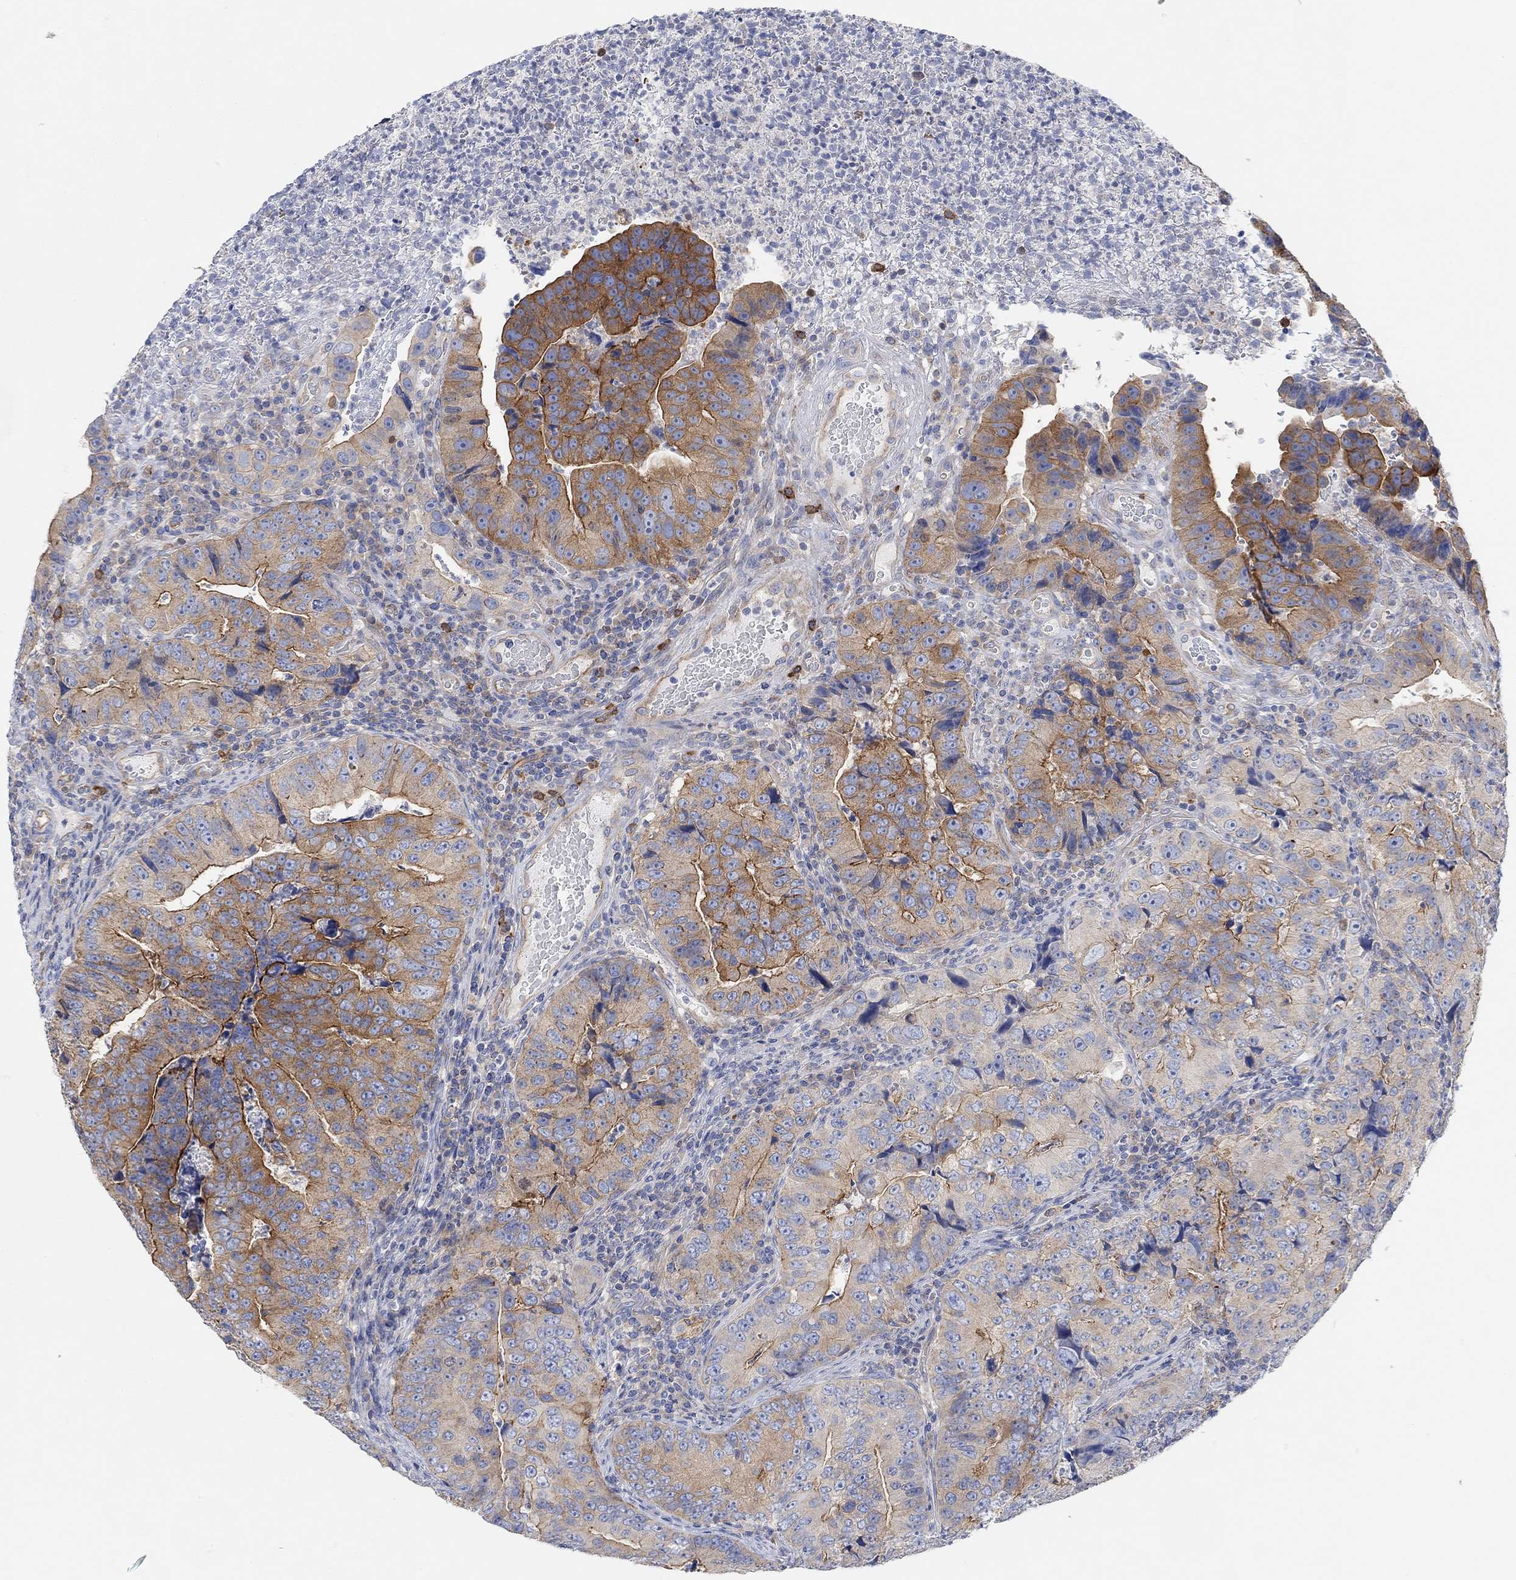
{"staining": {"intensity": "strong", "quantity": "25%-75%", "location": "cytoplasmic/membranous"}, "tissue": "colorectal cancer", "cell_type": "Tumor cells", "image_type": "cancer", "snomed": [{"axis": "morphology", "description": "Adenocarcinoma, NOS"}, {"axis": "topography", "description": "Colon"}], "caption": "A high-resolution histopathology image shows immunohistochemistry (IHC) staining of colorectal adenocarcinoma, which reveals strong cytoplasmic/membranous positivity in approximately 25%-75% of tumor cells.", "gene": "RGS1", "patient": {"sex": "female", "age": 72}}